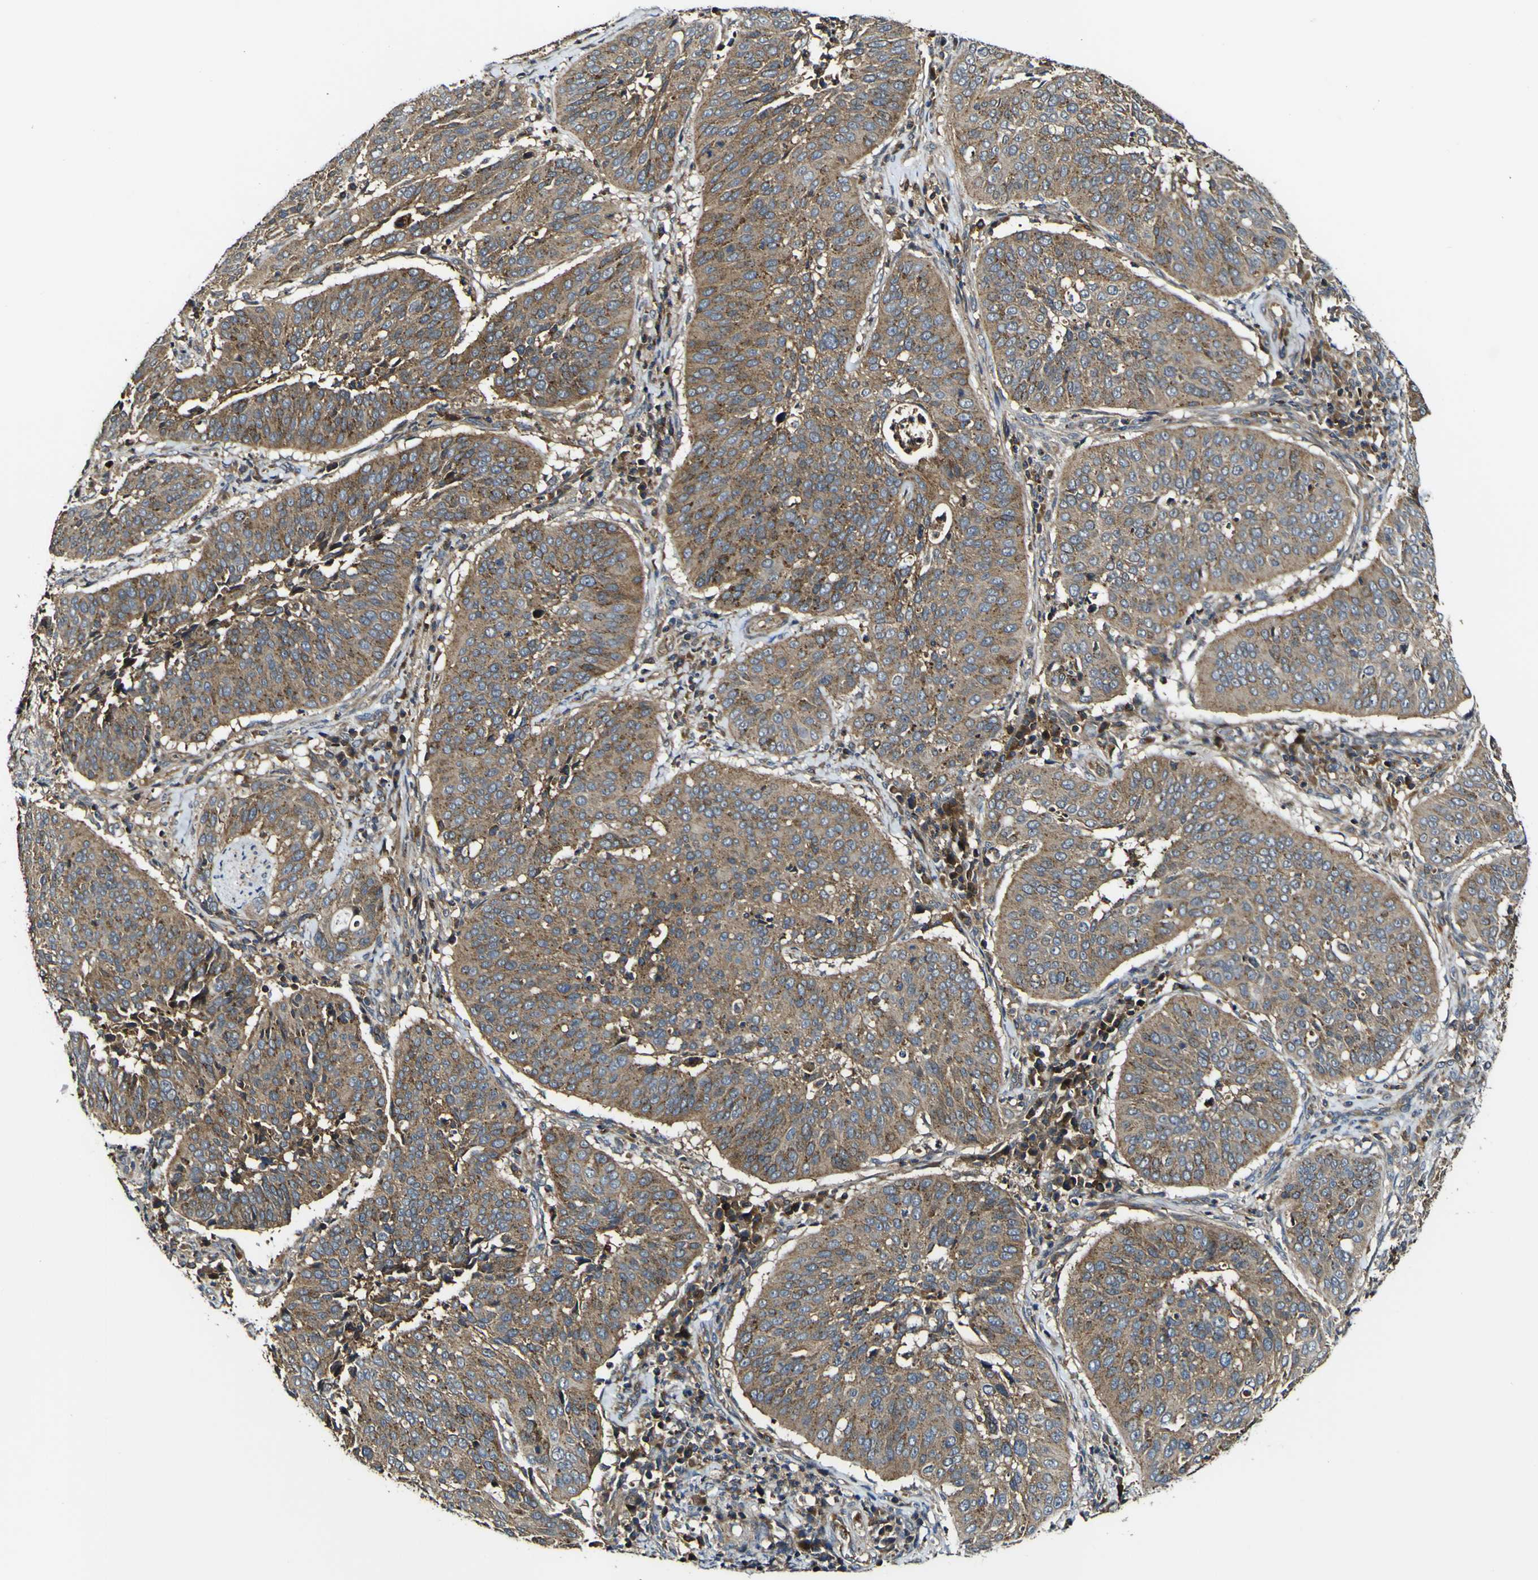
{"staining": {"intensity": "moderate", "quantity": ">75%", "location": "cytoplasmic/membranous"}, "tissue": "cervical cancer", "cell_type": "Tumor cells", "image_type": "cancer", "snomed": [{"axis": "morphology", "description": "Normal tissue, NOS"}, {"axis": "morphology", "description": "Squamous cell carcinoma, NOS"}, {"axis": "topography", "description": "Cervix"}], "caption": "Human cervical cancer stained for a protein (brown) exhibits moderate cytoplasmic/membranous positive staining in about >75% of tumor cells.", "gene": "TNIK", "patient": {"sex": "female", "age": 39}}